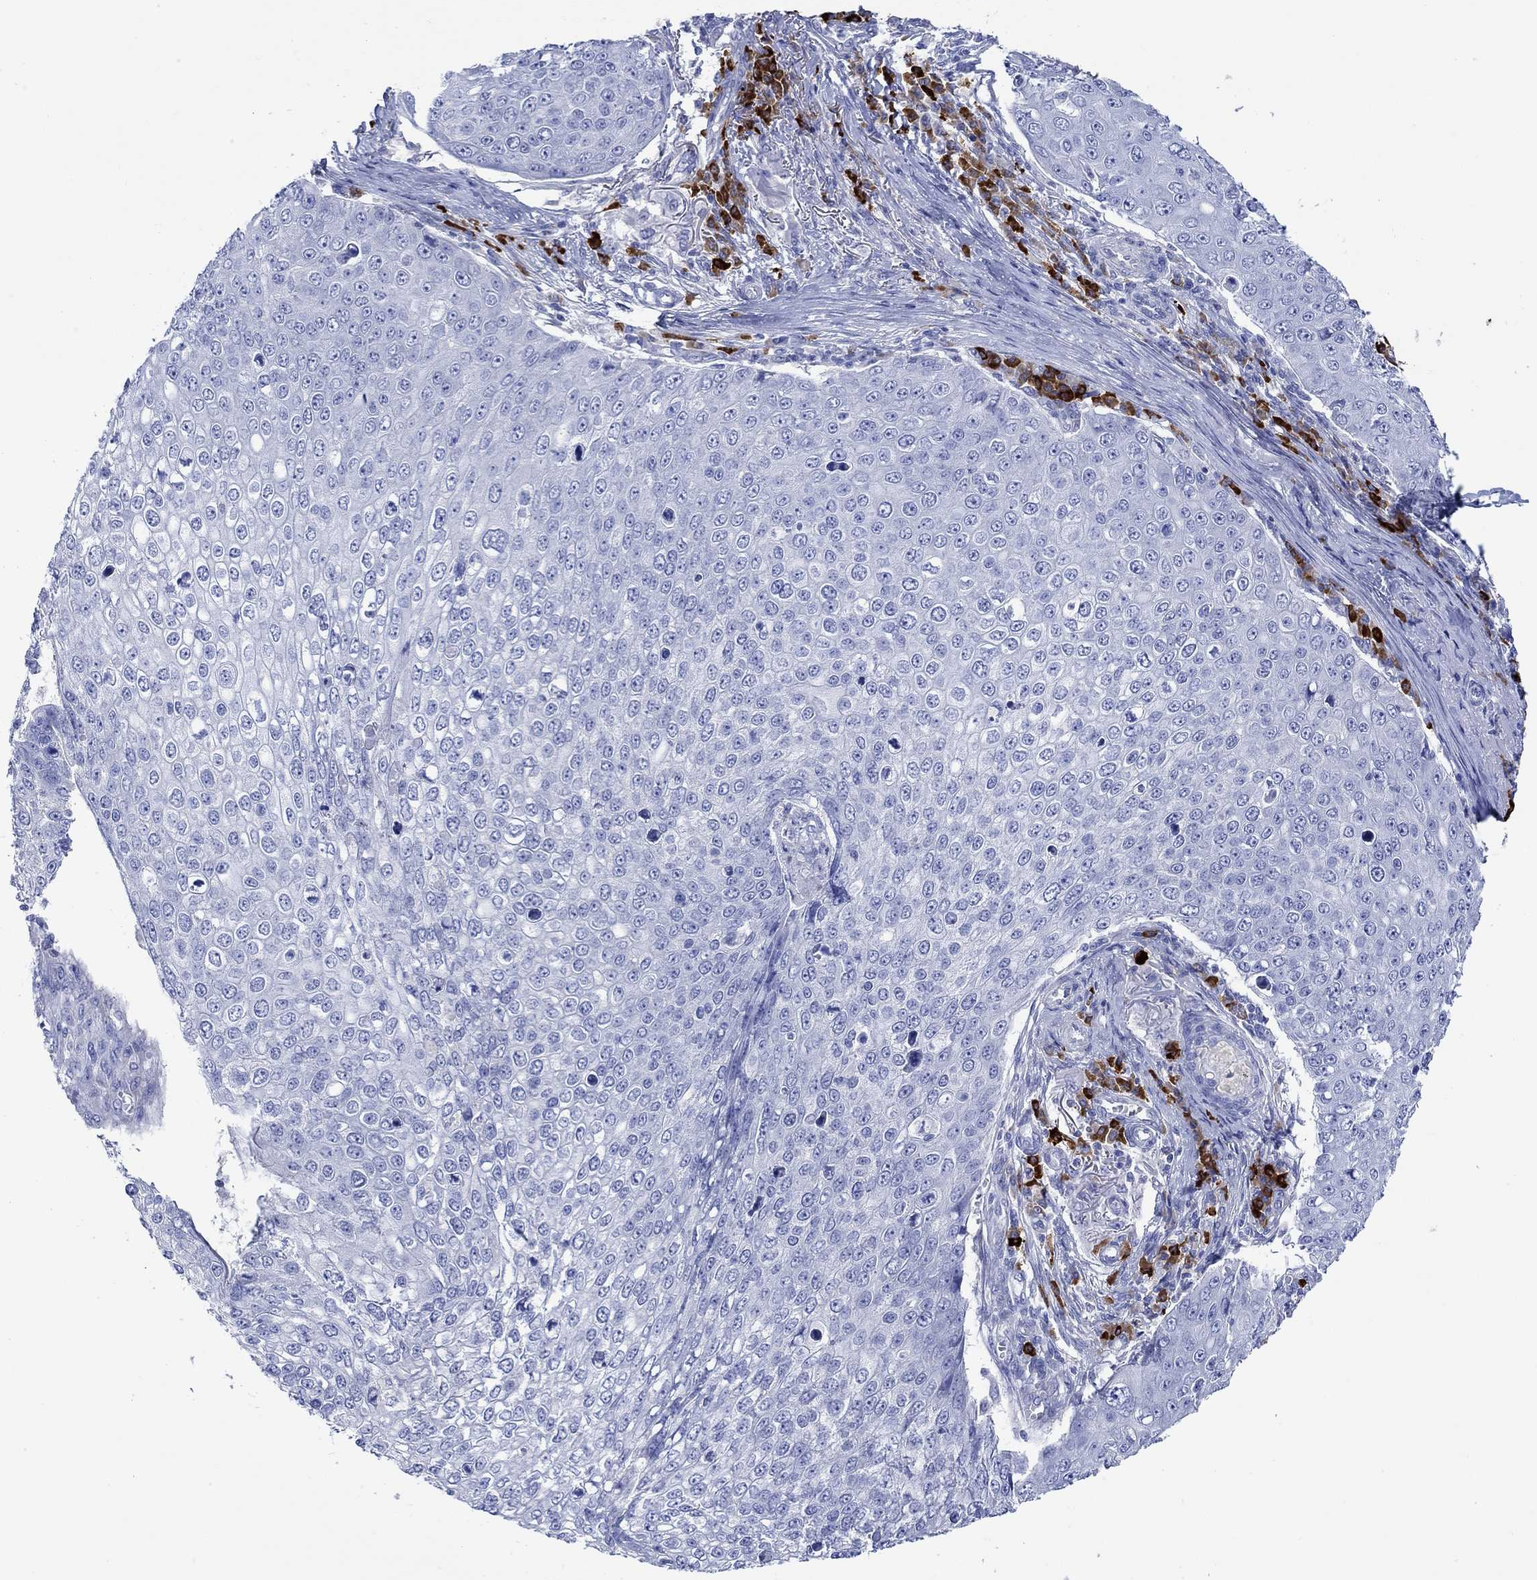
{"staining": {"intensity": "negative", "quantity": "none", "location": "none"}, "tissue": "skin cancer", "cell_type": "Tumor cells", "image_type": "cancer", "snomed": [{"axis": "morphology", "description": "Squamous cell carcinoma, NOS"}, {"axis": "topography", "description": "Skin"}], "caption": "High power microscopy micrograph of an IHC image of skin cancer, revealing no significant staining in tumor cells. Nuclei are stained in blue.", "gene": "P2RY6", "patient": {"sex": "male", "age": 71}}